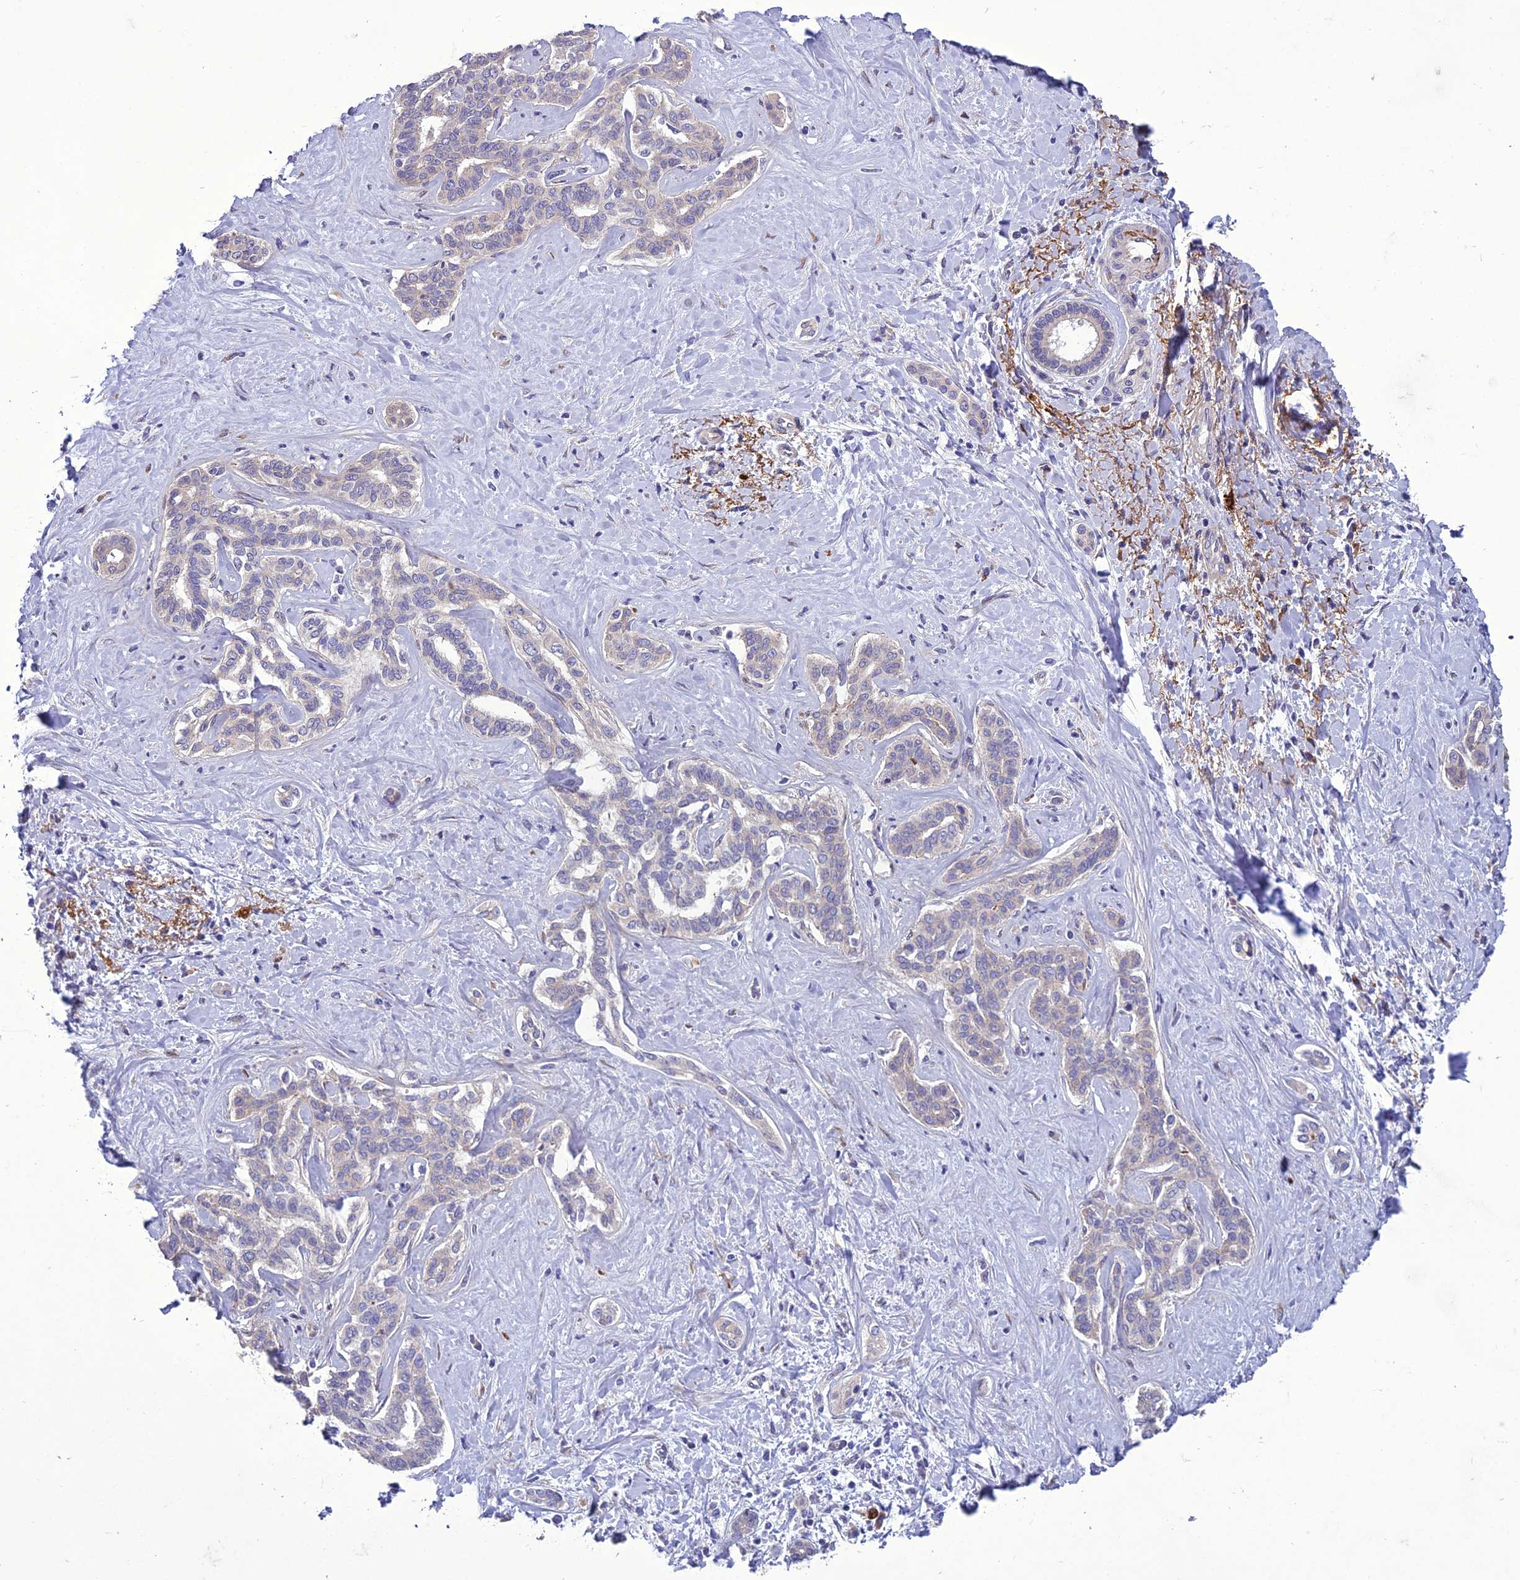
{"staining": {"intensity": "negative", "quantity": "none", "location": "none"}, "tissue": "liver cancer", "cell_type": "Tumor cells", "image_type": "cancer", "snomed": [{"axis": "morphology", "description": "Cholangiocarcinoma"}, {"axis": "topography", "description": "Liver"}], "caption": "A high-resolution photomicrograph shows IHC staining of liver cancer, which demonstrates no significant positivity in tumor cells.", "gene": "ADIPOR2", "patient": {"sex": "female", "age": 77}}